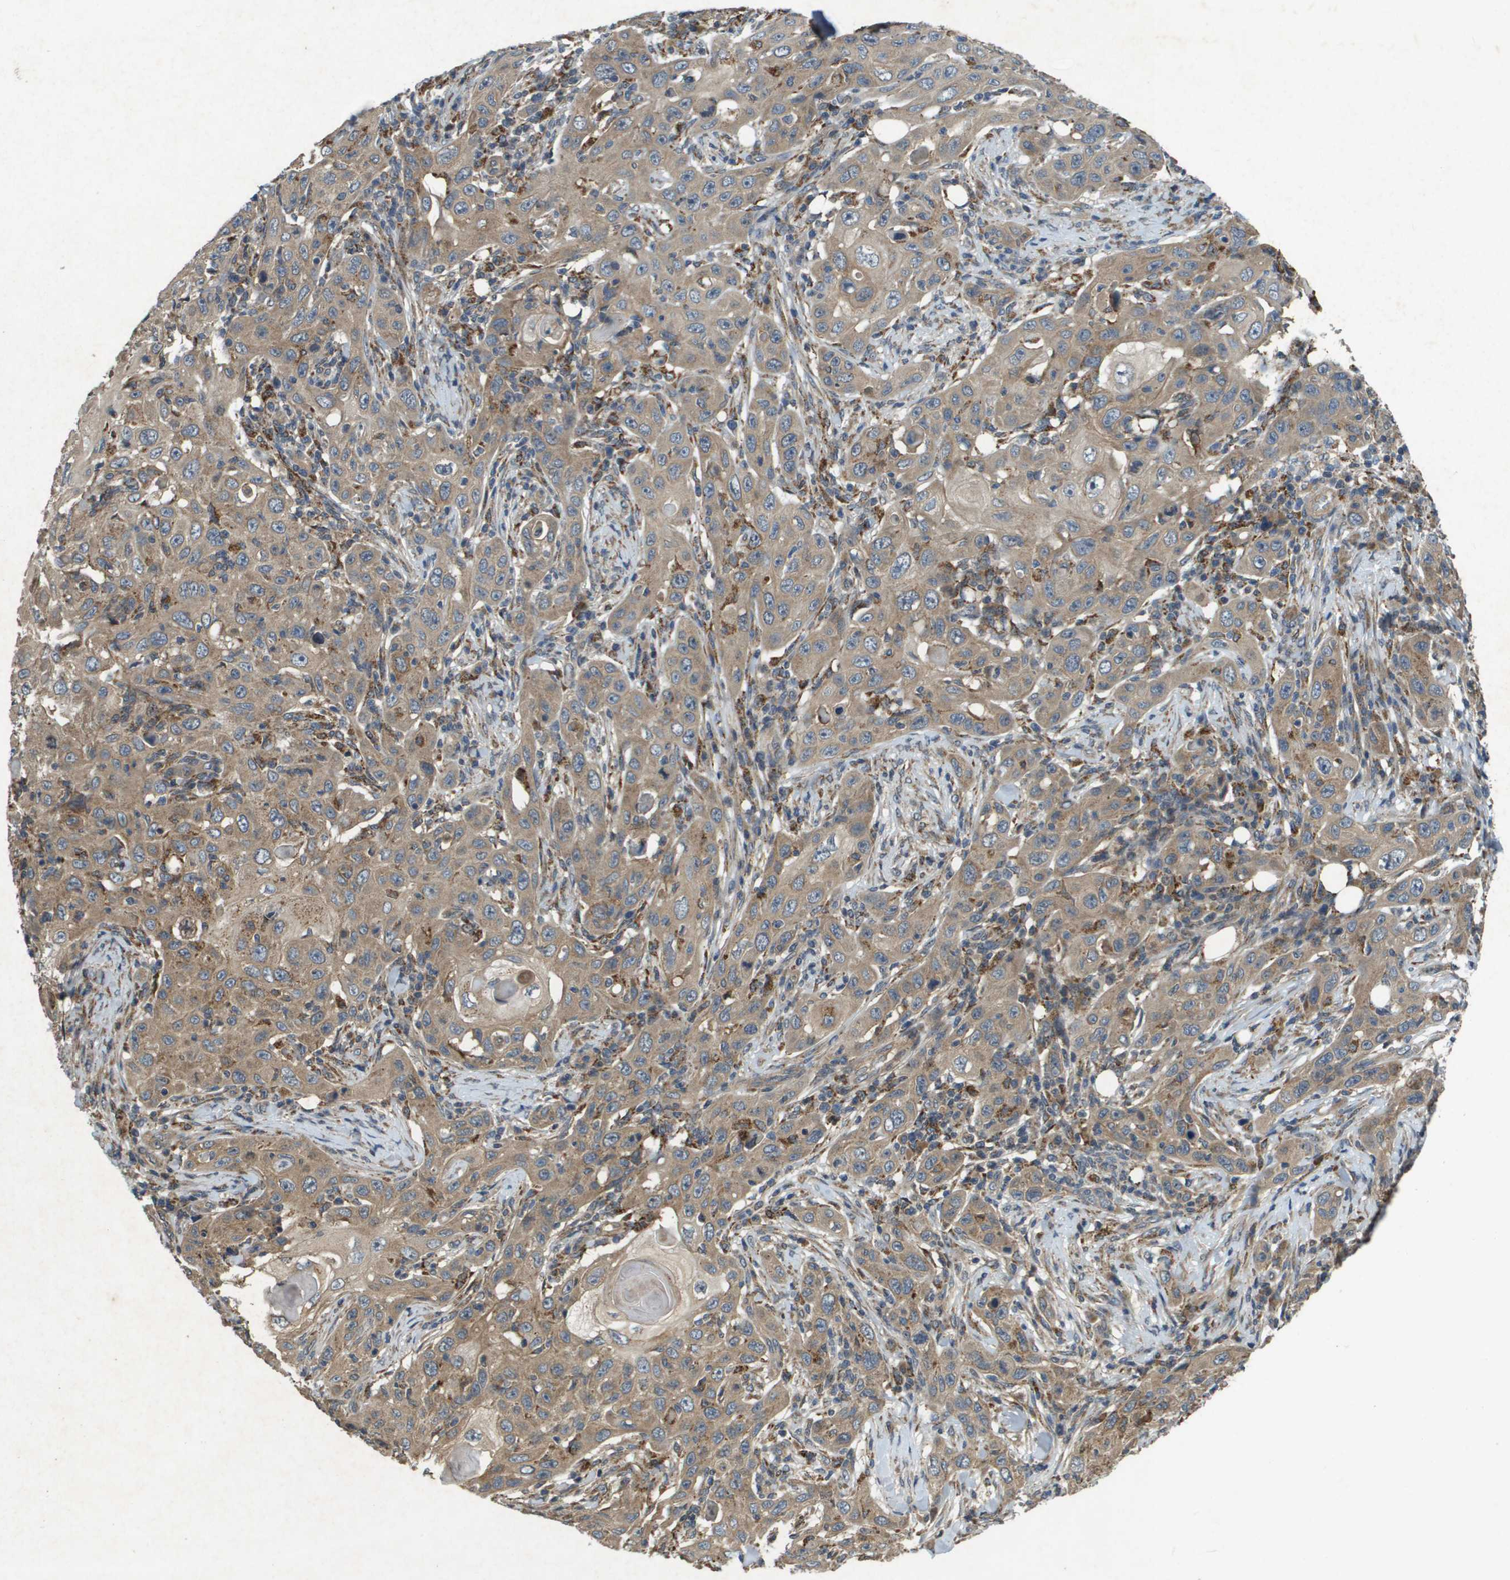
{"staining": {"intensity": "weak", "quantity": ">75%", "location": "cytoplasmic/membranous"}, "tissue": "skin cancer", "cell_type": "Tumor cells", "image_type": "cancer", "snomed": [{"axis": "morphology", "description": "Squamous cell carcinoma, NOS"}, {"axis": "topography", "description": "Skin"}], "caption": "This micrograph displays IHC staining of human skin cancer, with low weak cytoplasmic/membranous expression in about >75% of tumor cells.", "gene": "CDKN2C", "patient": {"sex": "female", "age": 88}}